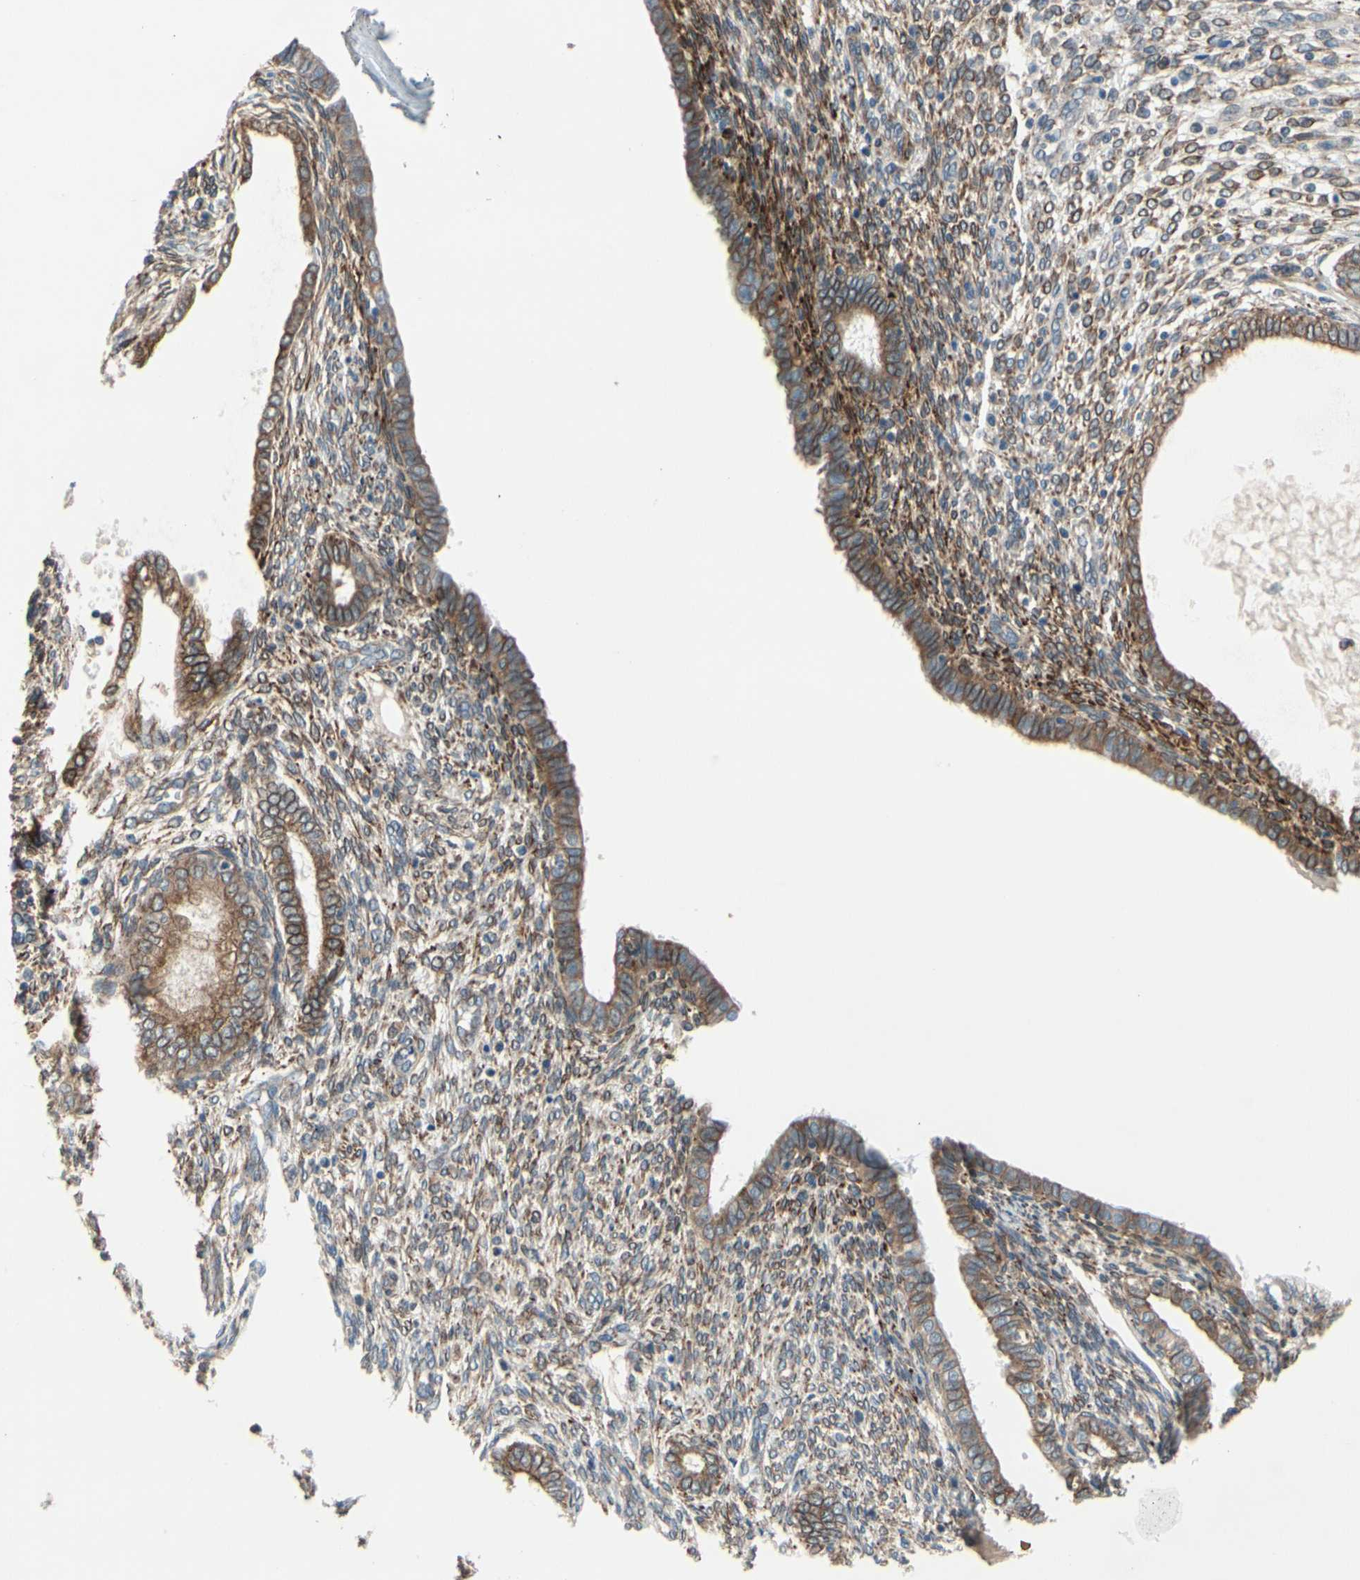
{"staining": {"intensity": "strong", "quantity": "25%-75%", "location": "cytoplasmic/membranous"}, "tissue": "endometrium", "cell_type": "Cells in endometrial stroma", "image_type": "normal", "snomed": [{"axis": "morphology", "description": "Normal tissue, NOS"}, {"axis": "topography", "description": "Endometrium"}], "caption": "Immunohistochemistry (IHC) staining of unremarkable endometrium, which shows high levels of strong cytoplasmic/membranous expression in about 25%-75% of cells in endometrial stroma indicating strong cytoplasmic/membranous protein staining. The staining was performed using DAB (brown) for protein detection and nuclei were counterstained in hematoxylin (blue).", "gene": "CLCC1", "patient": {"sex": "female", "age": 72}}